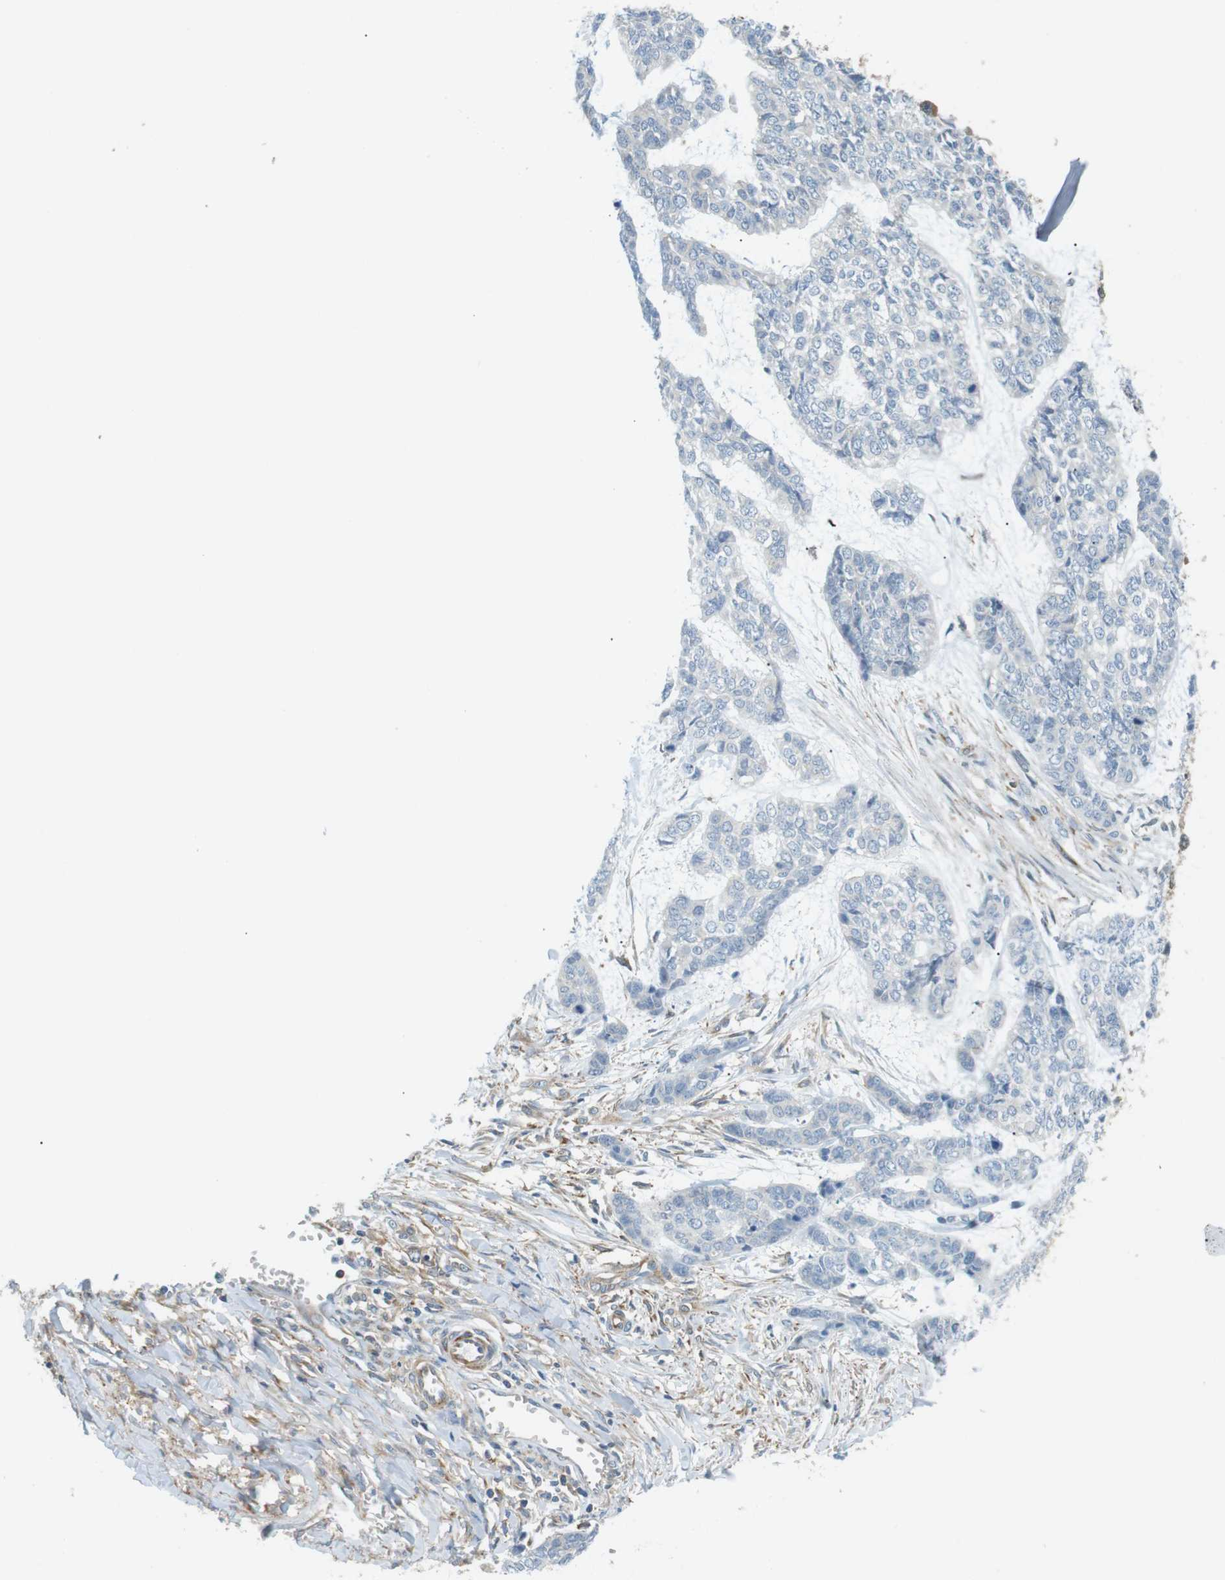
{"staining": {"intensity": "negative", "quantity": "none", "location": "none"}, "tissue": "skin cancer", "cell_type": "Tumor cells", "image_type": "cancer", "snomed": [{"axis": "morphology", "description": "Basal cell carcinoma"}, {"axis": "topography", "description": "Skin"}], "caption": "There is no significant staining in tumor cells of skin cancer (basal cell carcinoma).", "gene": "PEPD", "patient": {"sex": "female", "age": 64}}